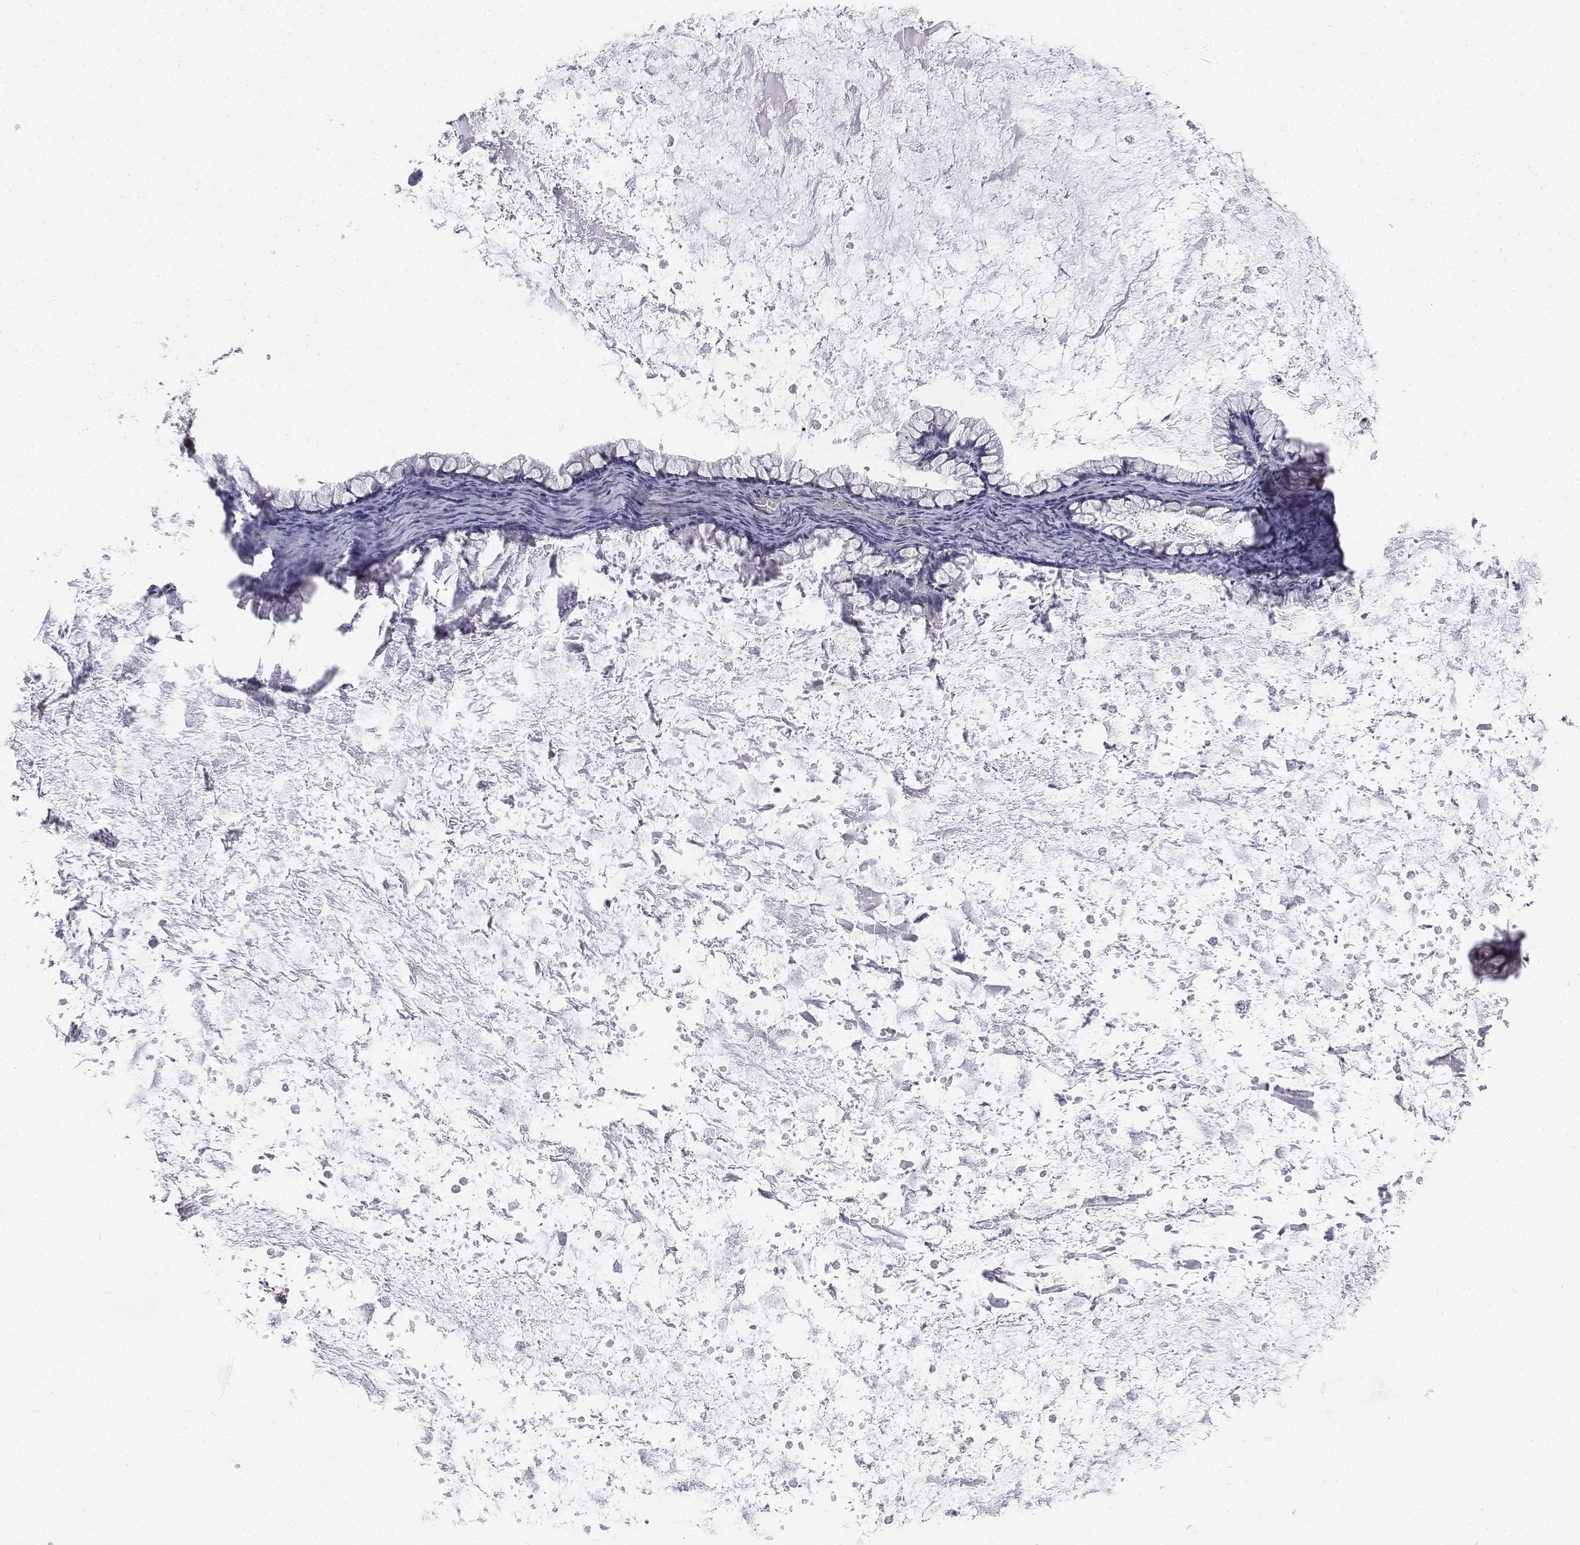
{"staining": {"intensity": "weak", "quantity": "25%-75%", "location": "nuclear"}, "tissue": "ovarian cancer", "cell_type": "Tumor cells", "image_type": "cancer", "snomed": [{"axis": "morphology", "description": "Cystadenocarcinoma, mucinous, NOS"}, {"axis": "topography", "description": "Ovary"}], "caption": "This image reveals ovarian cancer (mucinous cystadenocarcinoma) stained with immunohistochemistry (IHC) to label a protein in brown. The nuclear of tumor cells show weak positivity for the protein. Nuclei are counter-stained blue.", "gene": "SETD1A", "patient": {"sex": "female", "age": 67}}